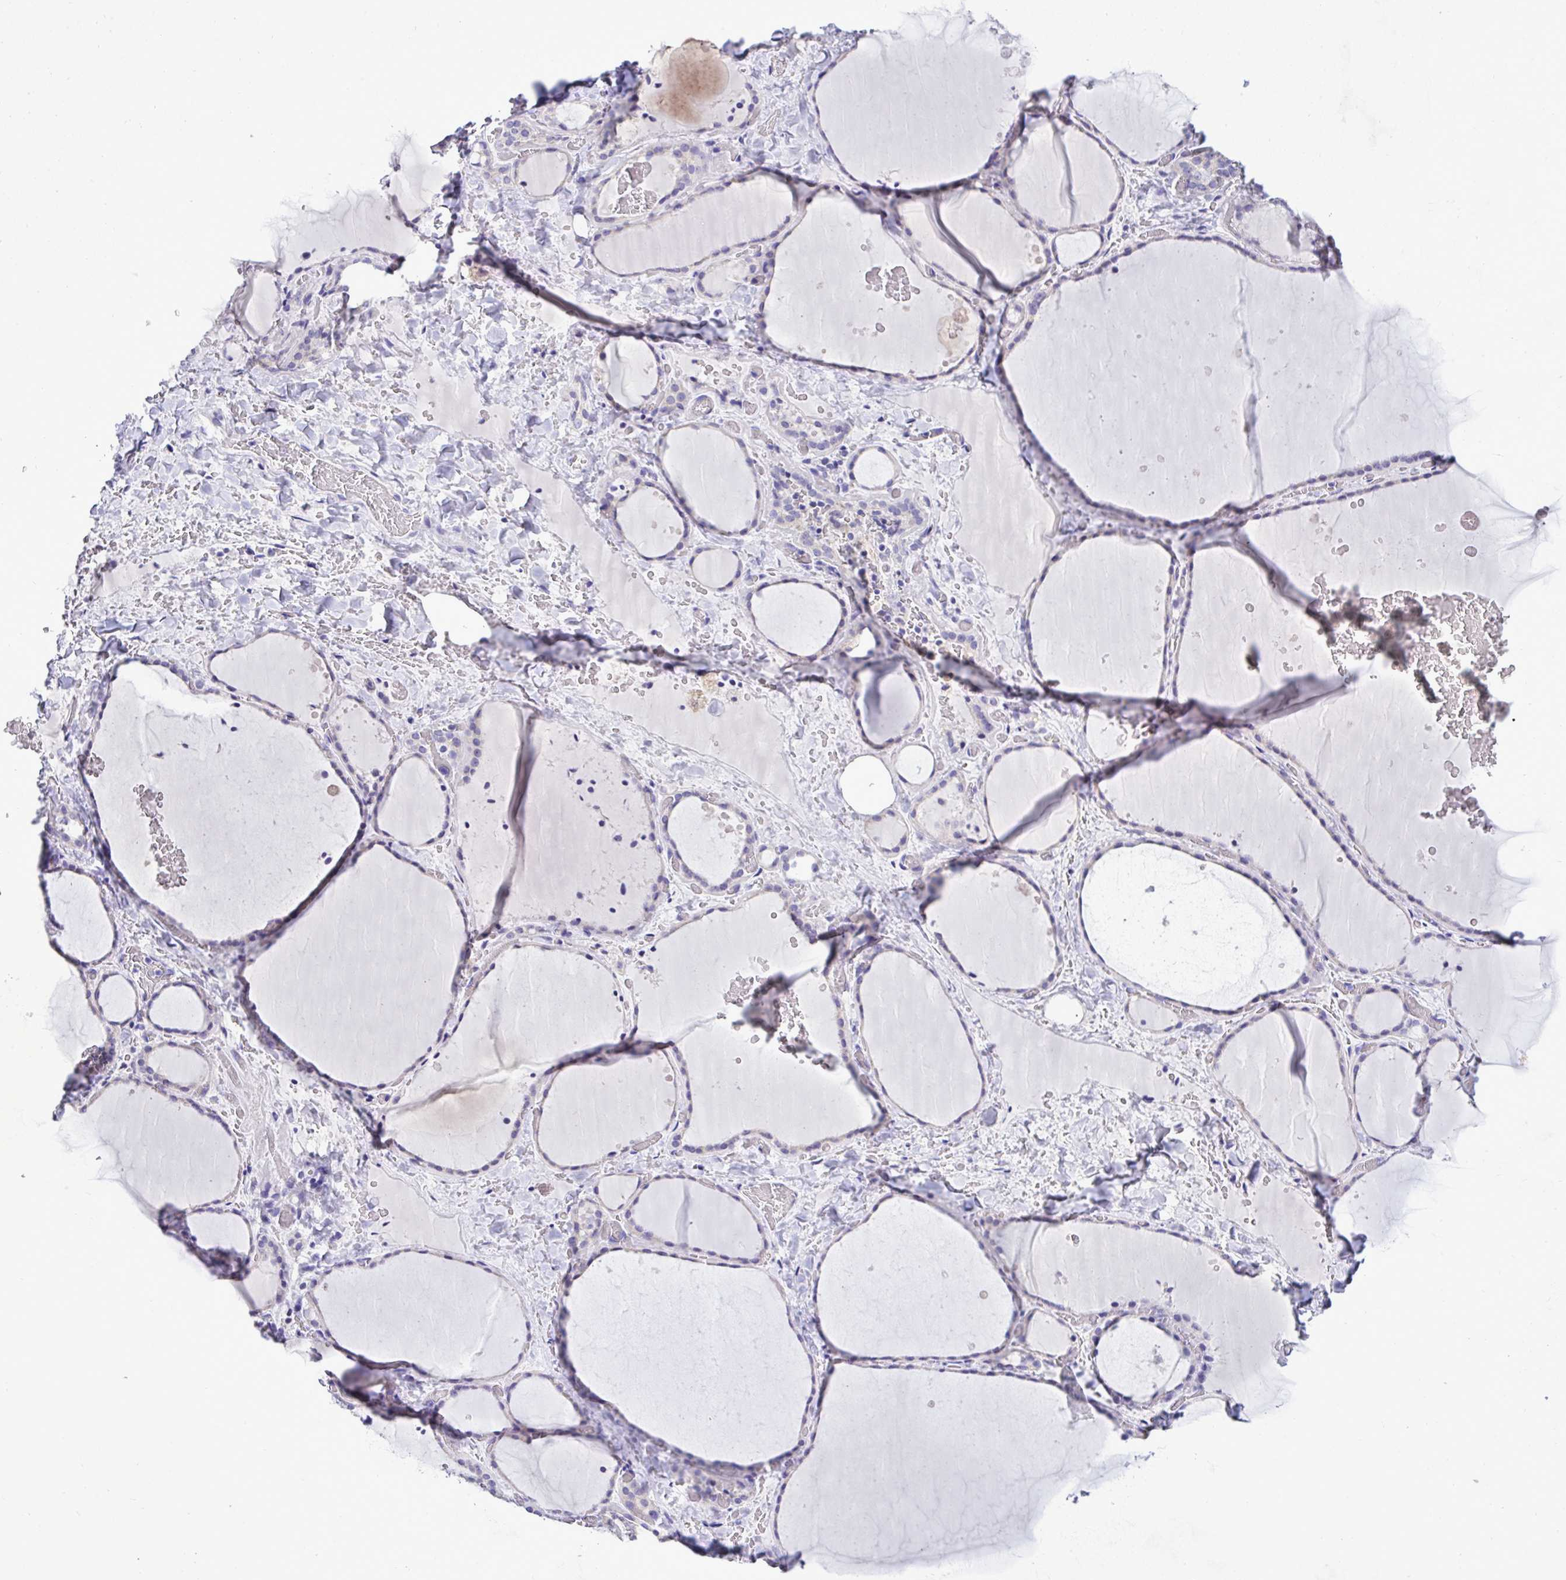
{"staining": {"intensity": "negative", "quantity": "none", "location": "none"}, "tissue": "thyroid gland", "cell_type": "Glandular cells", "image_type": "normal", "snomed": [{"axis": "morphology", "description": "Normal tissue, NOS"}, {"axis": "topography", "description": "Thyroid gland"}], "caption": "High magnification brightfield microscopy of normal thyroid gland stained with DAB (3,3'-diaminobenzidine) (brown) and counterstained with hematoxylin (blue): glandular cells show no significant expression. The staining was performed using DAB to visualize the protein expression in brown, while the nuclei were stained in blue with hematoxylin (Magnification: 20x).", "gene": "ST8SIA2", "patient": {"sex": "female", "age": 36}}